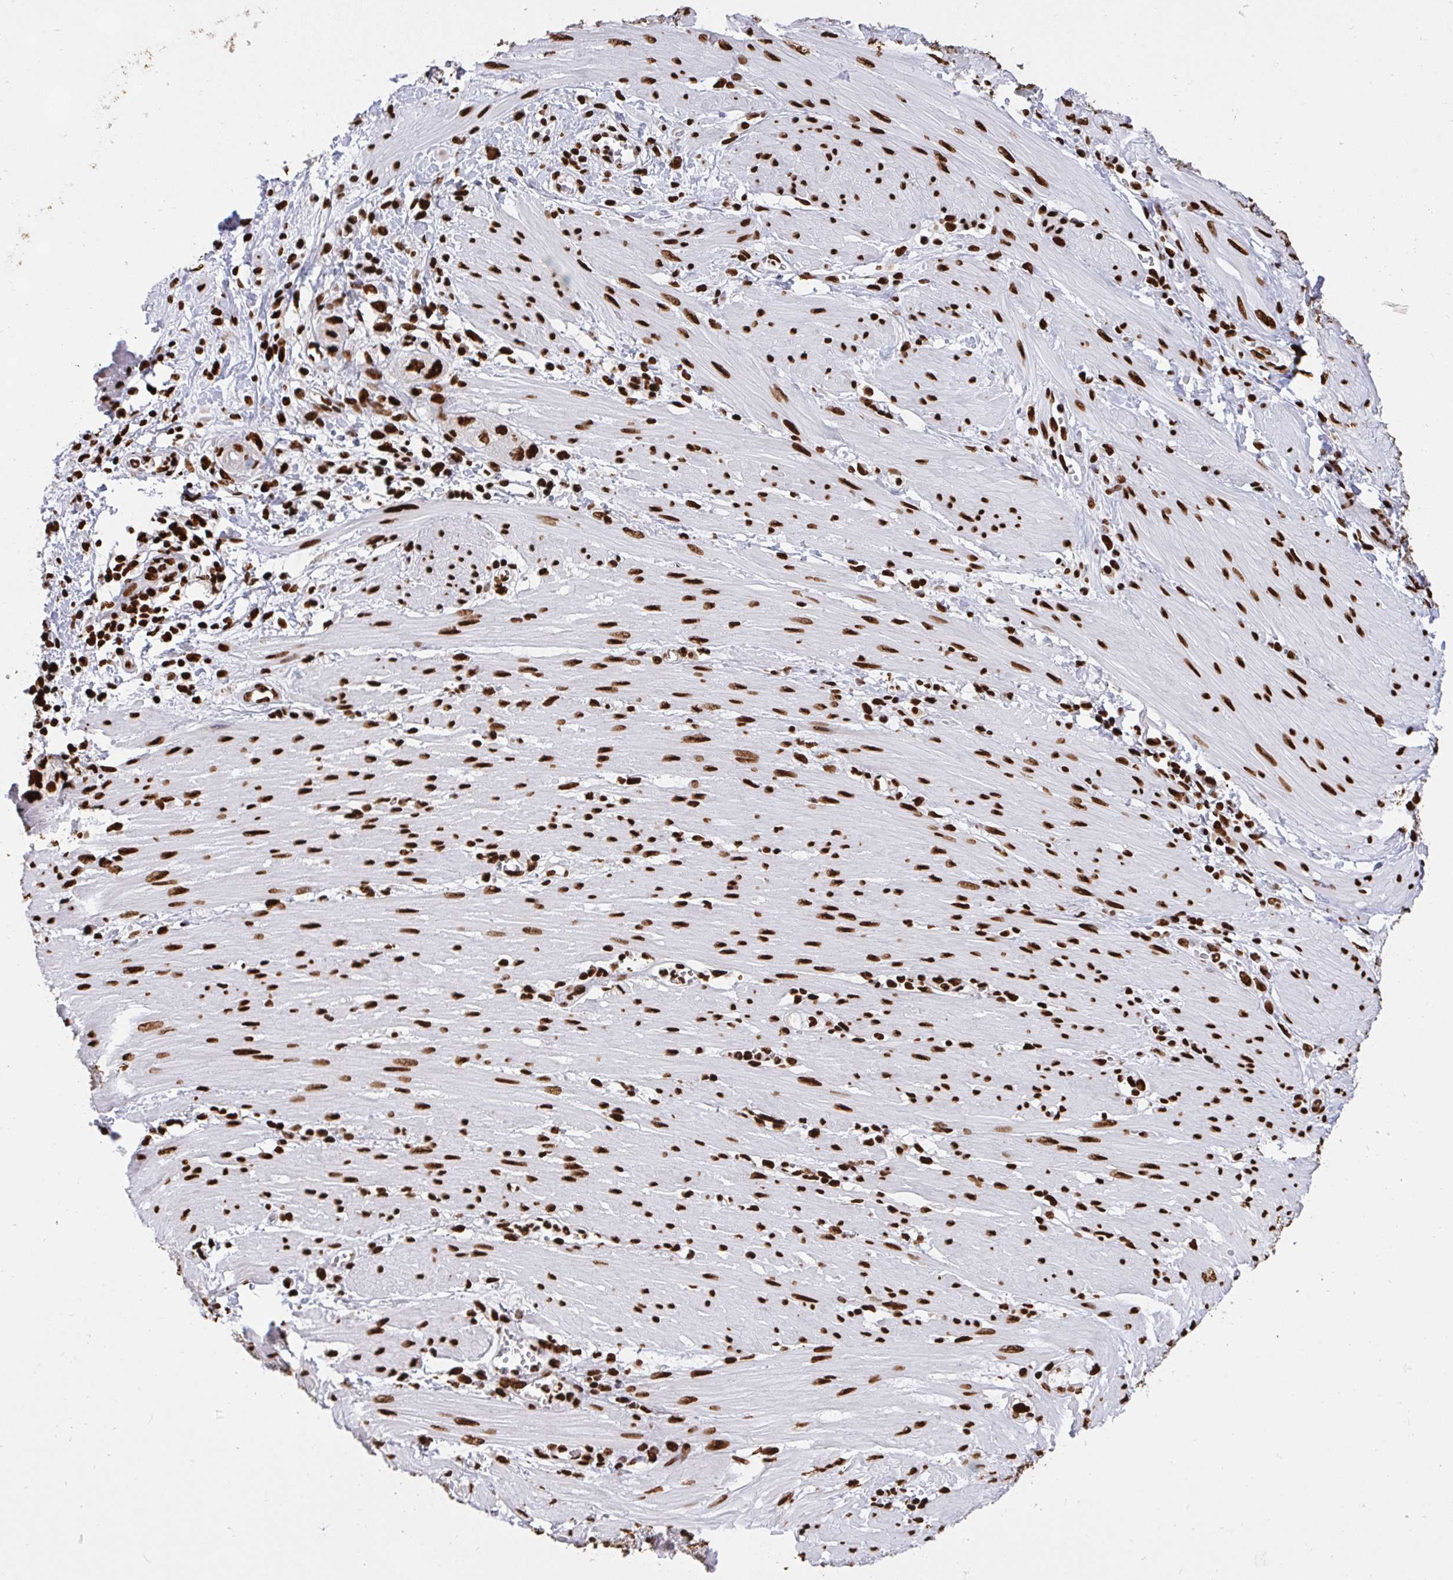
{"staining": {"intensity": "strong", "quantity": ">75%", "location": "nuclear"}, "tissue": "stomach cancer", "cell_type": "Tumor cells", "image_type": "cancer", "snomed": [{"axis": "morphology", "description": "Adenocarcinoma, NOS"}, {"axis": "topography", "description": "Stomach"}, {"axis": "topography", "description": "Stomach, lower"}], "caption": "Brown immunohistochemical staining in stomach adenocarcinoma displays strong nuclear positivity in approximately >75% of tumor cells.", "gene": "HNRNPL", "patient": {"sex": "female", "age": 48}}